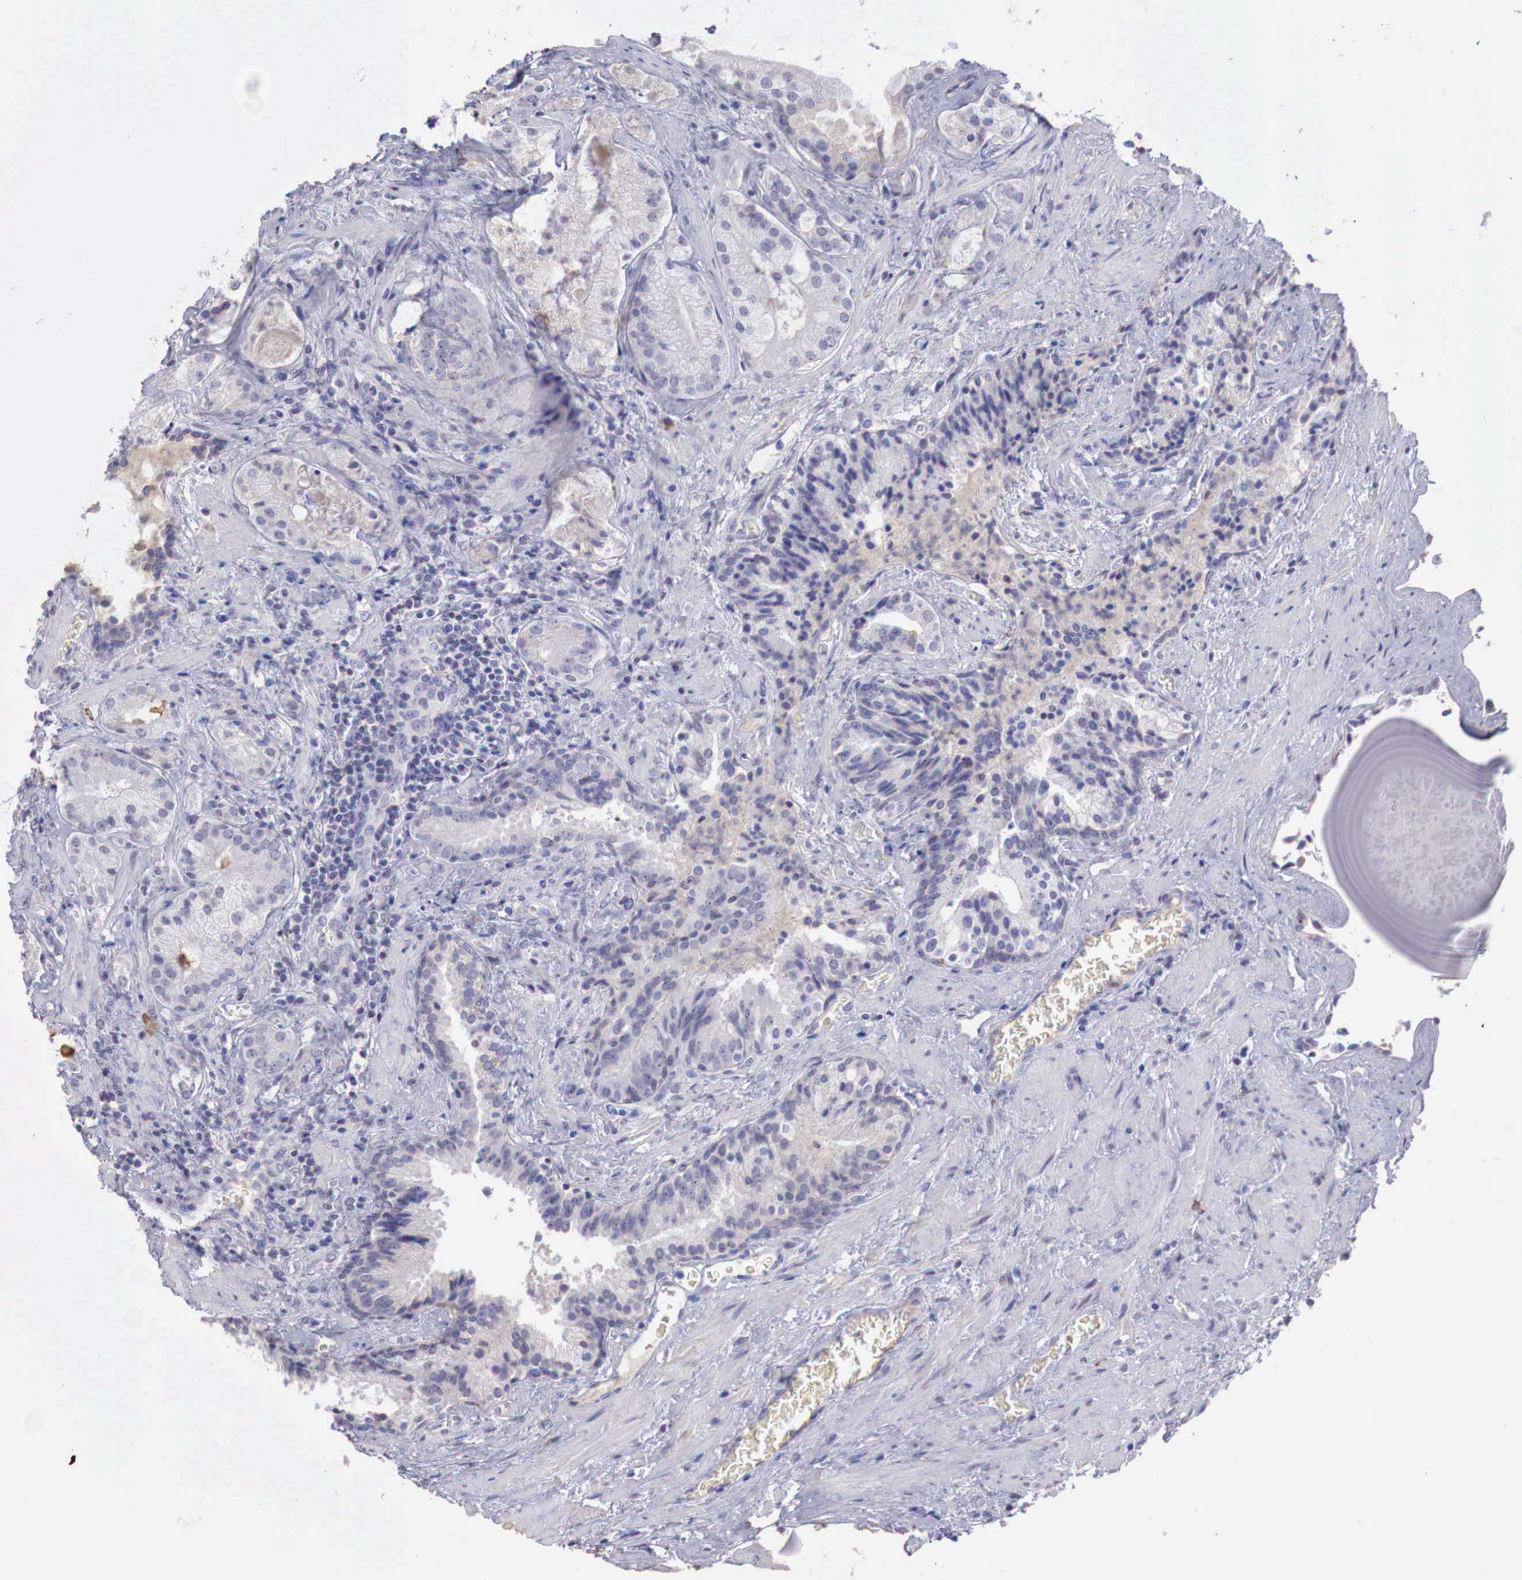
{"staining": {"intensity": "weak", "quantity": "<25%", "location": "cytoplasmic/membranous"}, "tissue": "prostate cancer", "cell_type": "Tumor cells", "image_type": "cancer", "snomed": [{"axis": "morphology", "description": "Adenocarcinoma, Medium grade"}, {"axis": "topography", "description": "Prostate"}], "caption": "Tumor cells are negative for brown protein staining in prostate medium-grade adenocarcinoma.", "gene": "XPNPEP2", "patient": {"sex": "male", "age": 70}}